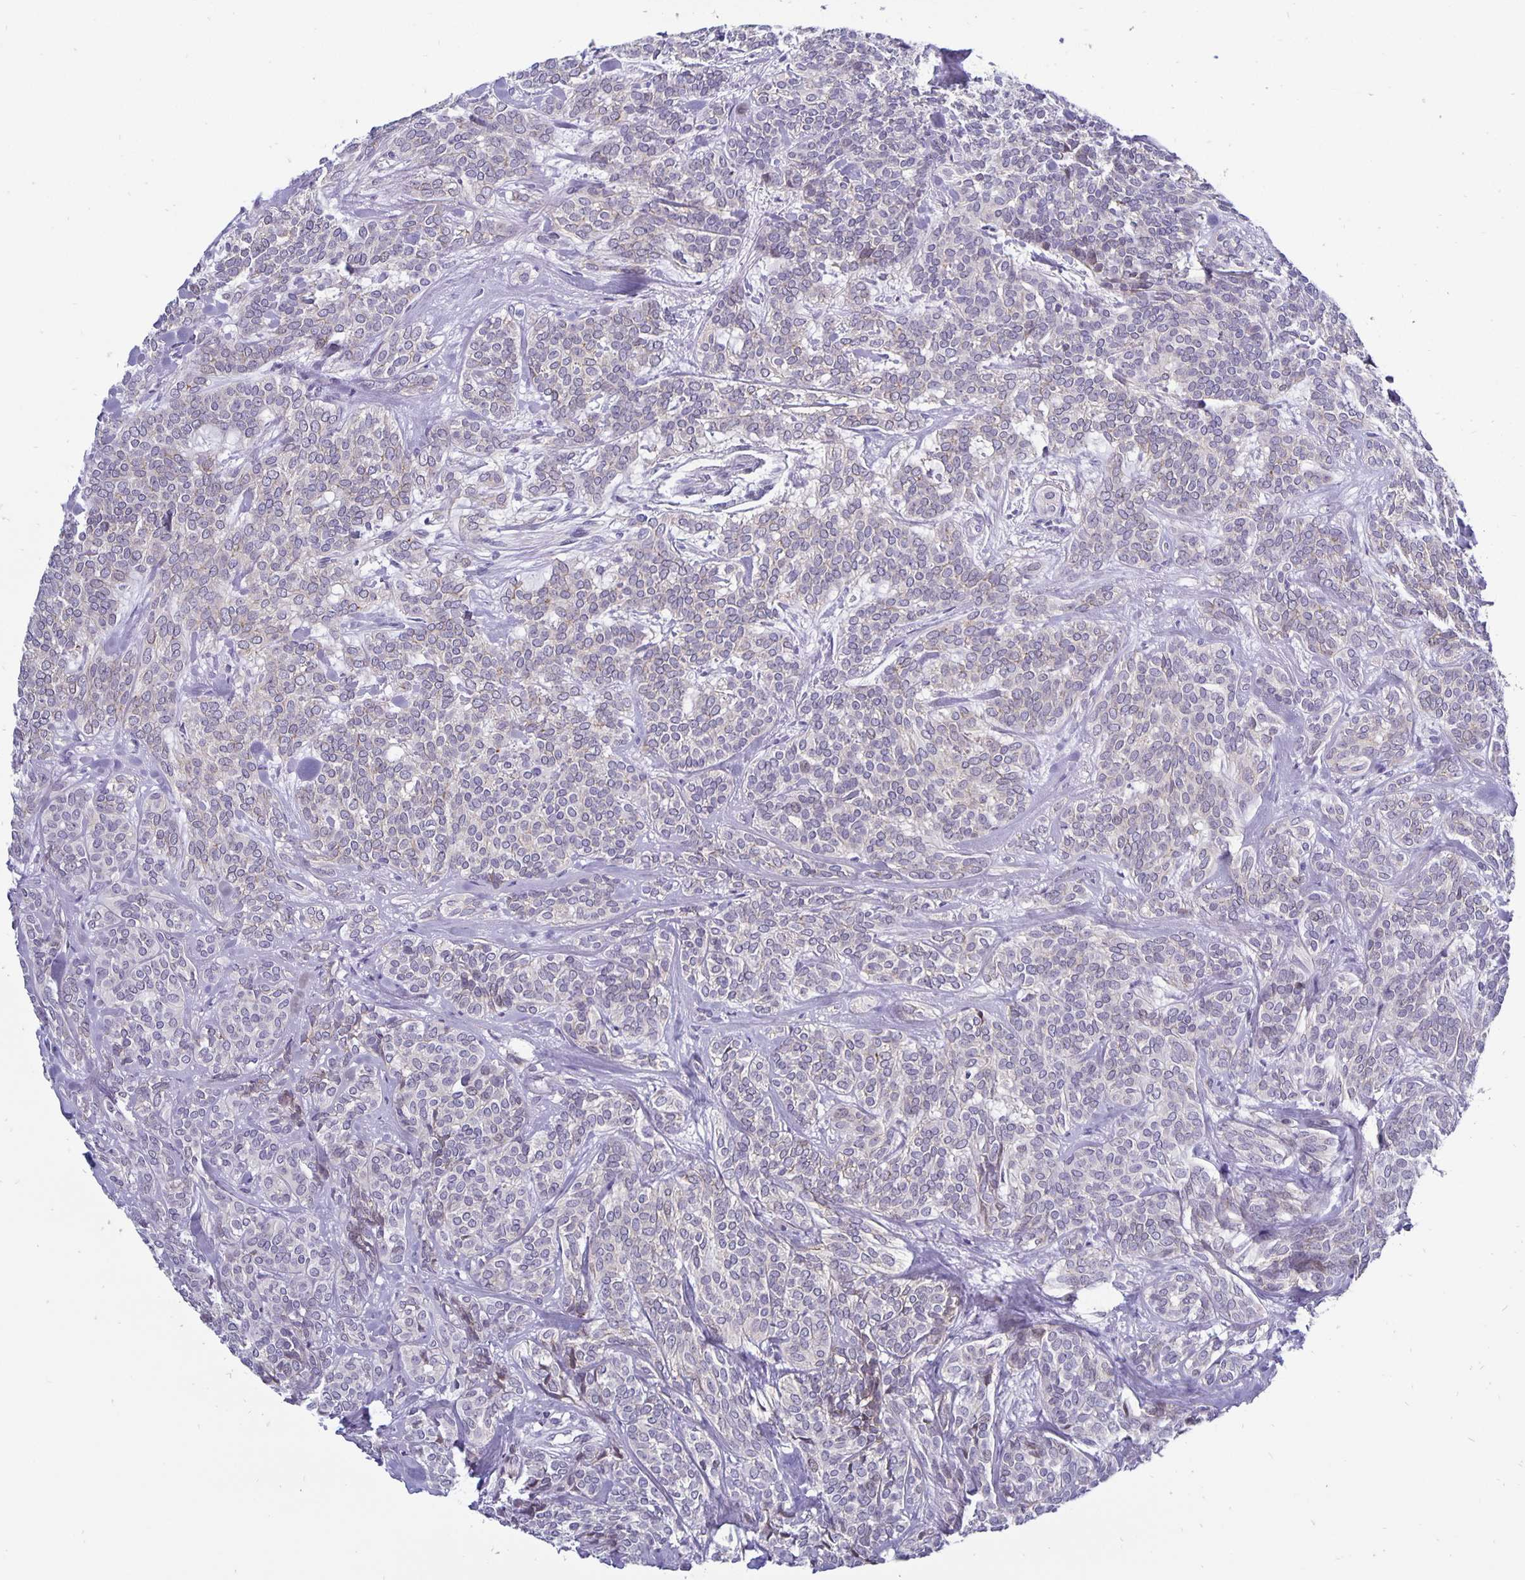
{"staining": {"intensity": "negative", "quantity": "none", "location": "none"}, "tissue": "head and neck cancer", "cell_type": "Tumor cells", "image_type": "cancer", "snomed": [{"axis": "morphology", "description": "Adenocarcinoma, NOS"}, {"axis": "topography", "description": "Head-Neck"}], "caption": "Head and neck cancer (adenocarcinoma) was stained to show a protein in brown. There is no significant expression in tumor cells. (DAB (3,3'-diaminobenzidine) immunohistochemistry, high magnification).", "gene": "ERBB2", "patient": {"sex": "female", "age": 57}}